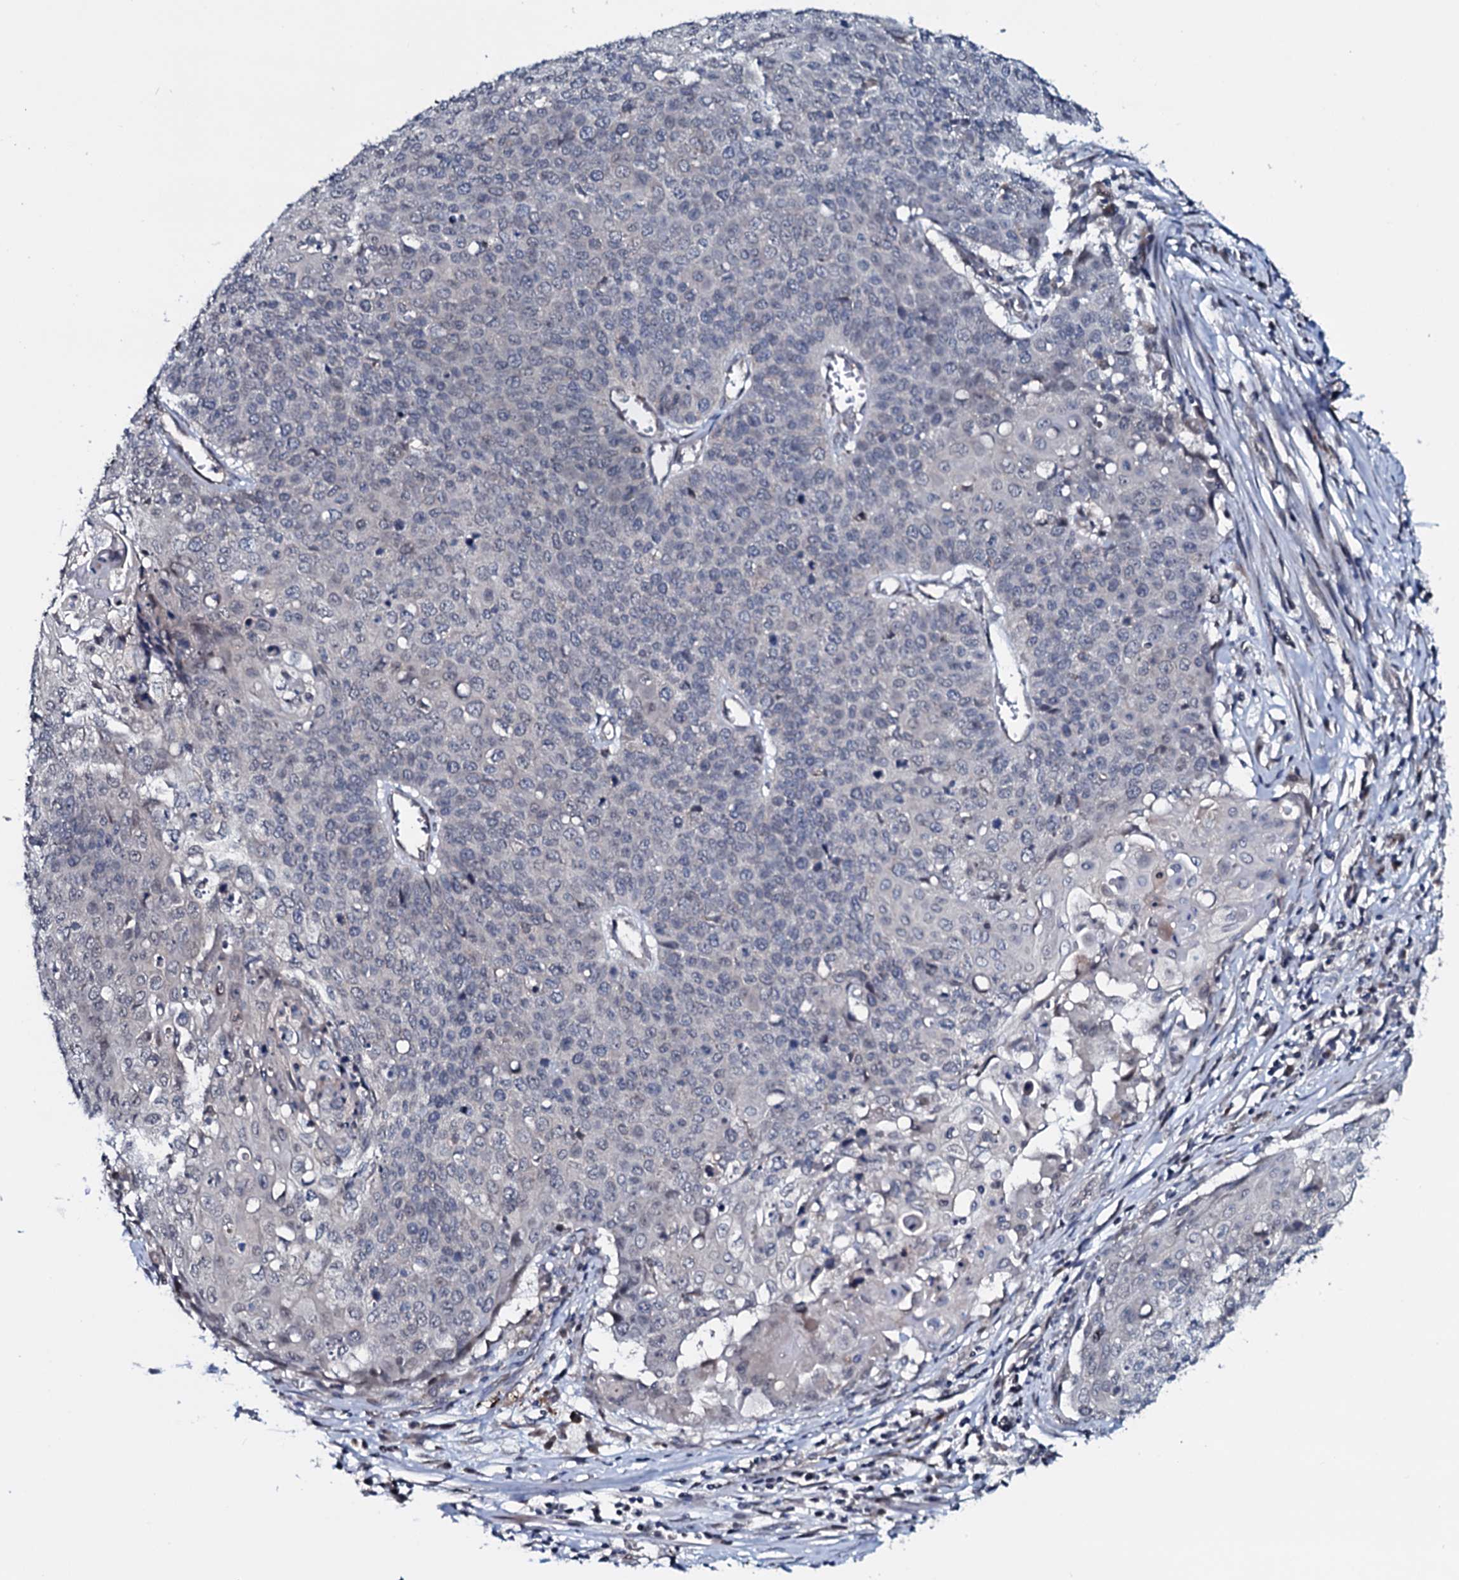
{"staining": {"intensity": "negative", "quantity": "none", "location": "none"}, "tissue": "cervical cancer", "cell_type": "Tumor cells", "image_type": "cancer", "snomed": [{"axis": "morphology", "description": "Squamous cell carcinoma, NOS"}, {"axis": "topography", "description": "Cervix"}], "caption": "Squamous cell carcinoma (cervical) was stained to show a protein in brown. There is no significant expression in tumor cells.", "gene": "OGFOD2", "patient": {"sex": "female", "age": 39}}